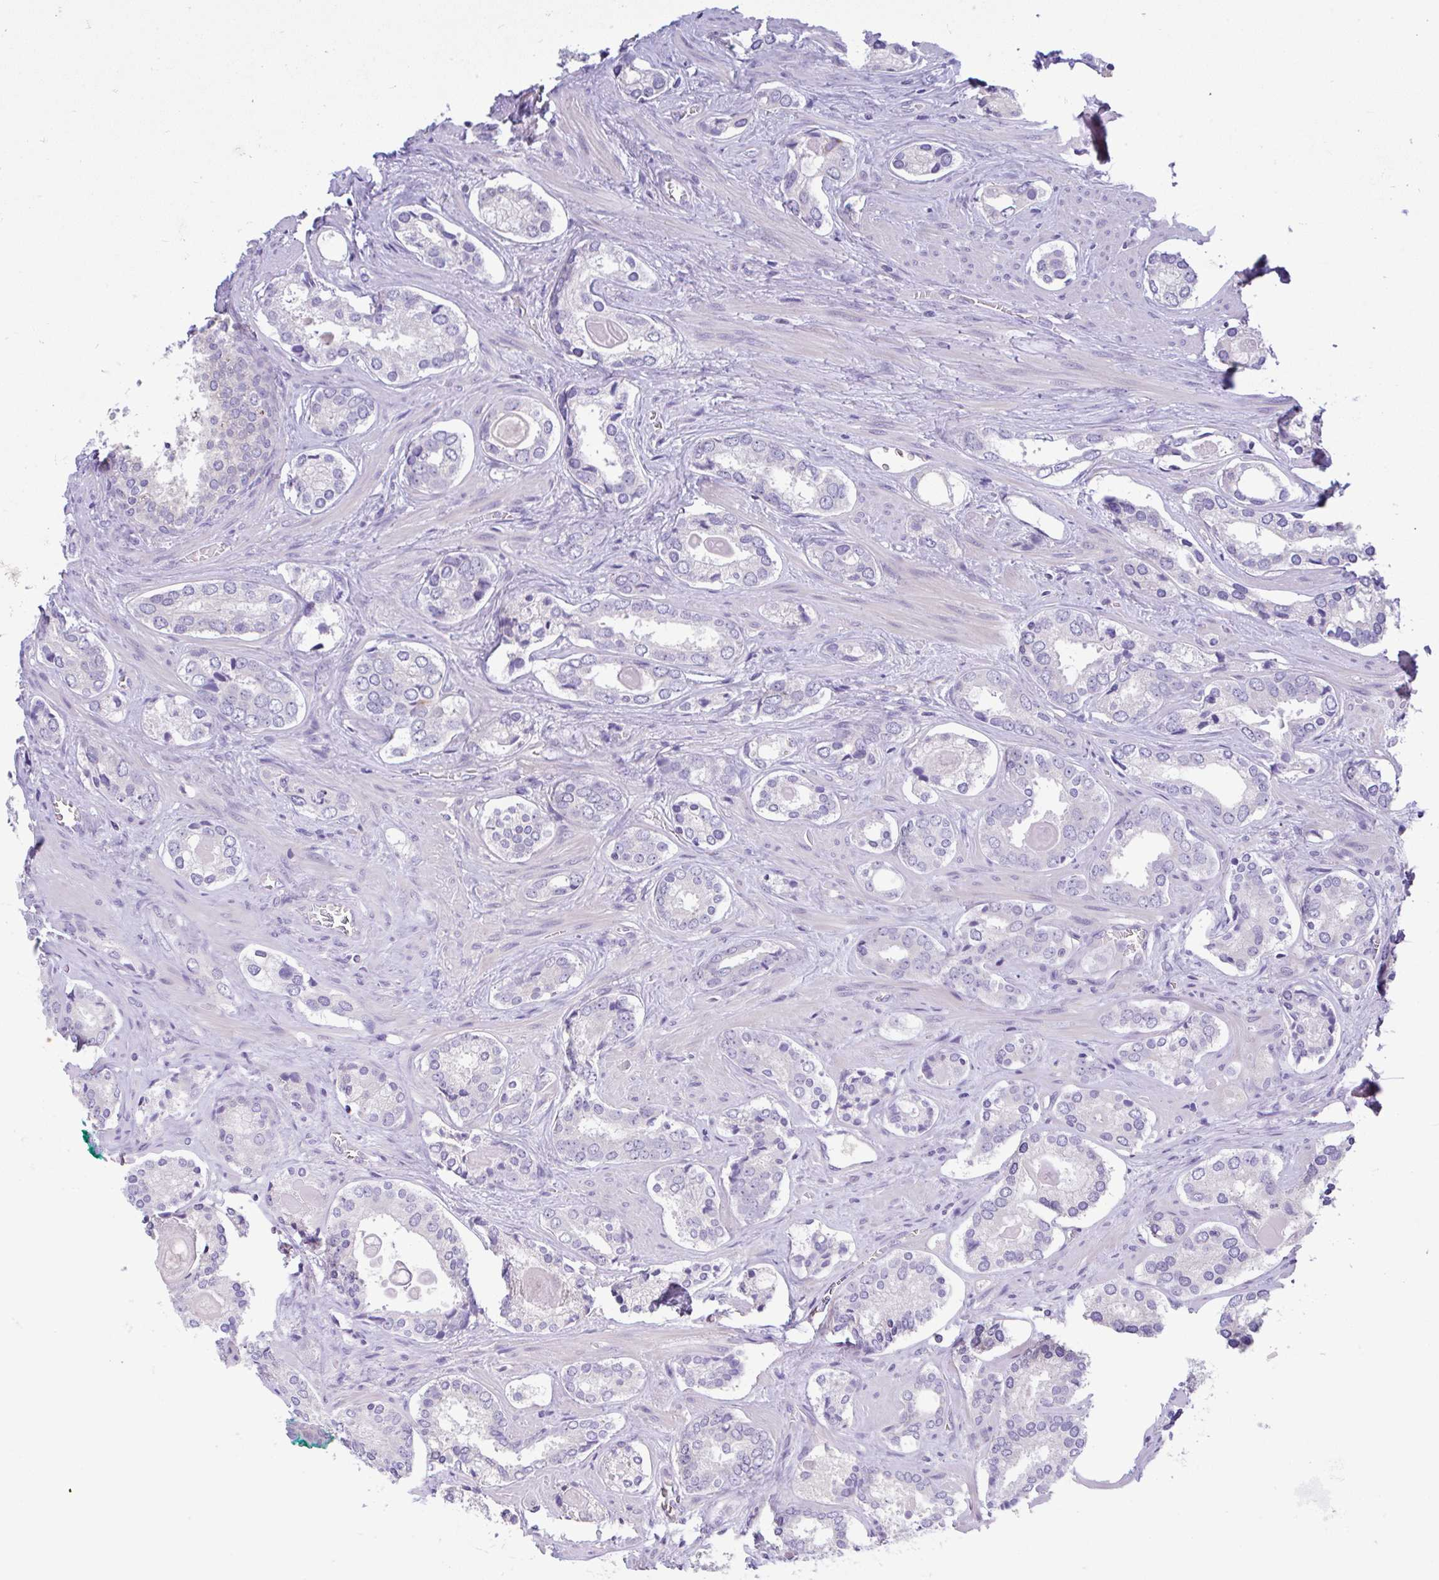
{"staining": {"intensity": "negative", "quantity": "none", "location": "none"}, "tissue": "prostate cancer", "cell_type": "Tumor cells", "image_type": "cancer", "snomed": [{"axis": "morphology", "description": "Adenocarcinoma, Low grade"}, {"axis": "topography", "description": "Prostate"}], "caption": "Immunohistochemistry image of prostate cancer (low-grade adenocarcinoma) stained for a protein (brown), which demonstrates no positivity in tumor cells. Nuclei are stained in blue.", "gene": "SERPINE3", "patient": {"sex": "male", "age": 62}}